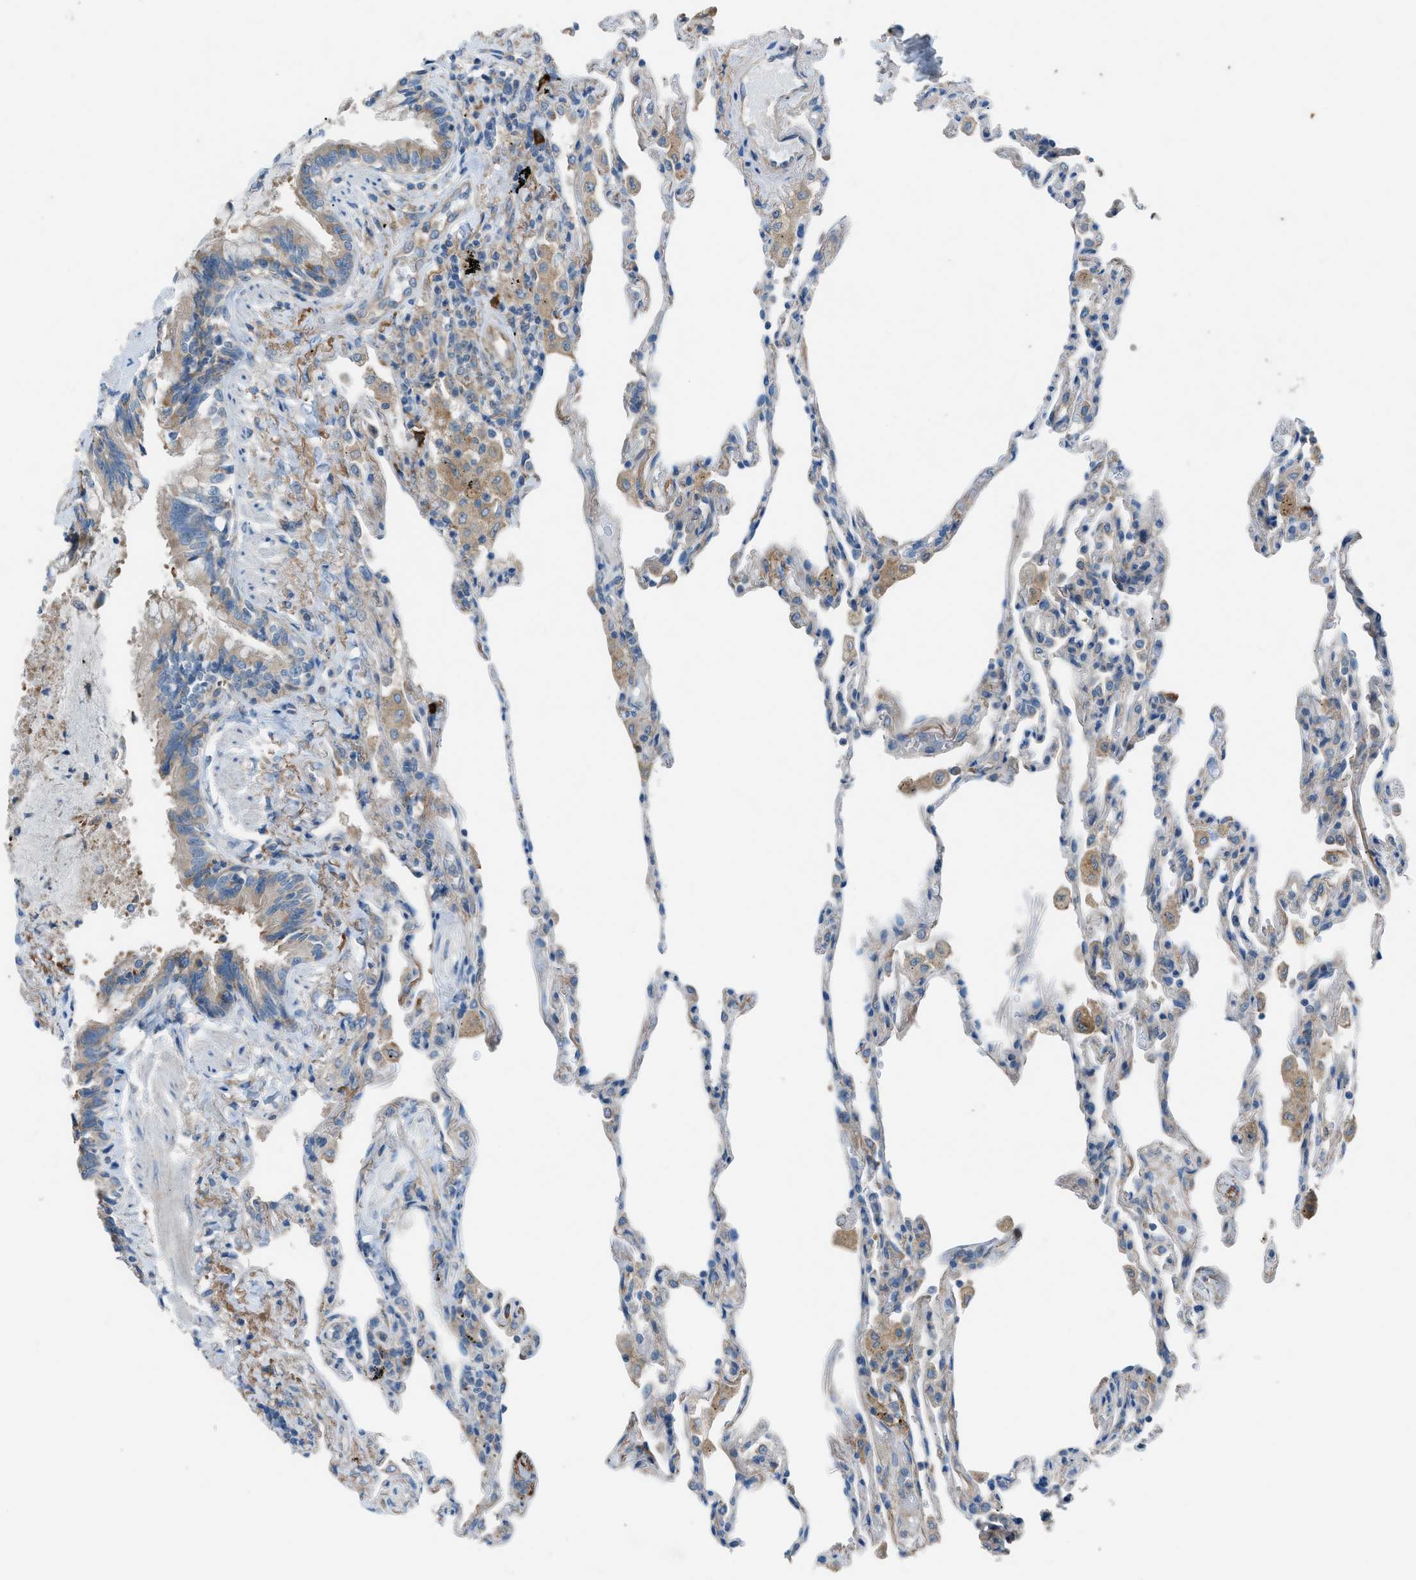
{"staining": {"intensity": "negative", "quantity": "none", "location": "none"}, "tissue": "lung", "cell_type": "Alveolar cells", "image_type": "normal", "snomed": [{"axis": "morphology", "description": "Normal tissue, NOS"}, {"axis": "topography", "description": "Lung"}], "caption": "Alveolar cells show no significant staining in normal lung. (DAB IHC with hematoxylin counter stain).", "gene": "HEG1", "patient": {"sex": "male", "age": 59}}